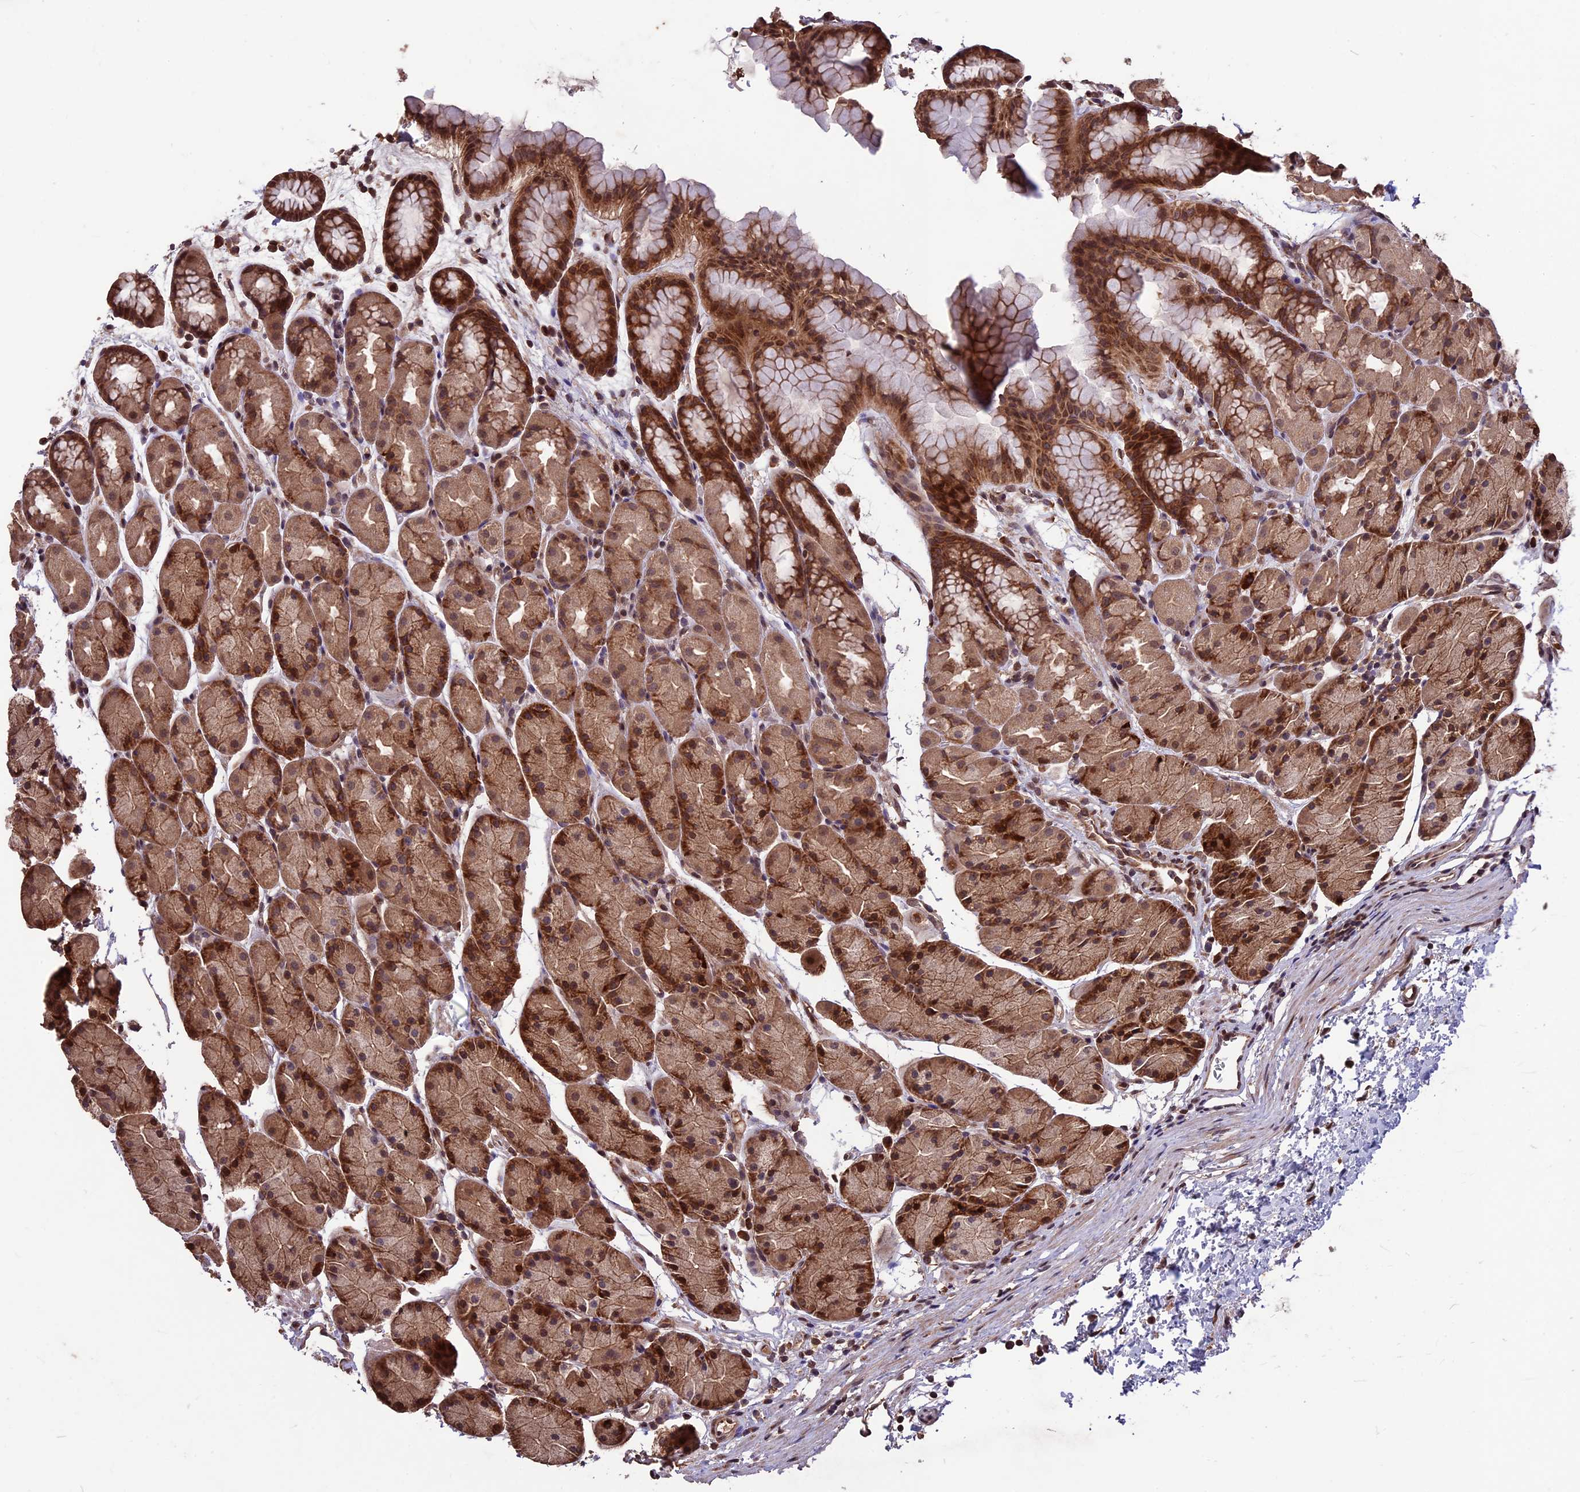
{"staining": {"intensity": "strong", "quantity": "25%-75%", "location": "cytoplasmic/membranous,nuclear"}, "tissue": "stomach", "cell_type": "Glandular cells", "image_type": "normal", "snomed": [{"axis": "morphology", "description": "Normal tissue, NOS"}, {"axis": "topography", "description": "Stomach, upper"}, {"axis": "topography", "description": "Stomach"}], "caption": "Immunohistochemical staining of benign human stomach reveals 25%-75% levels of strong cytoplasmic/membranous,nuclear protein staining in about 25%-75% of glandular cells.", "gene": "ZNF598", "patient": {"sex": "male", "age": 47}}